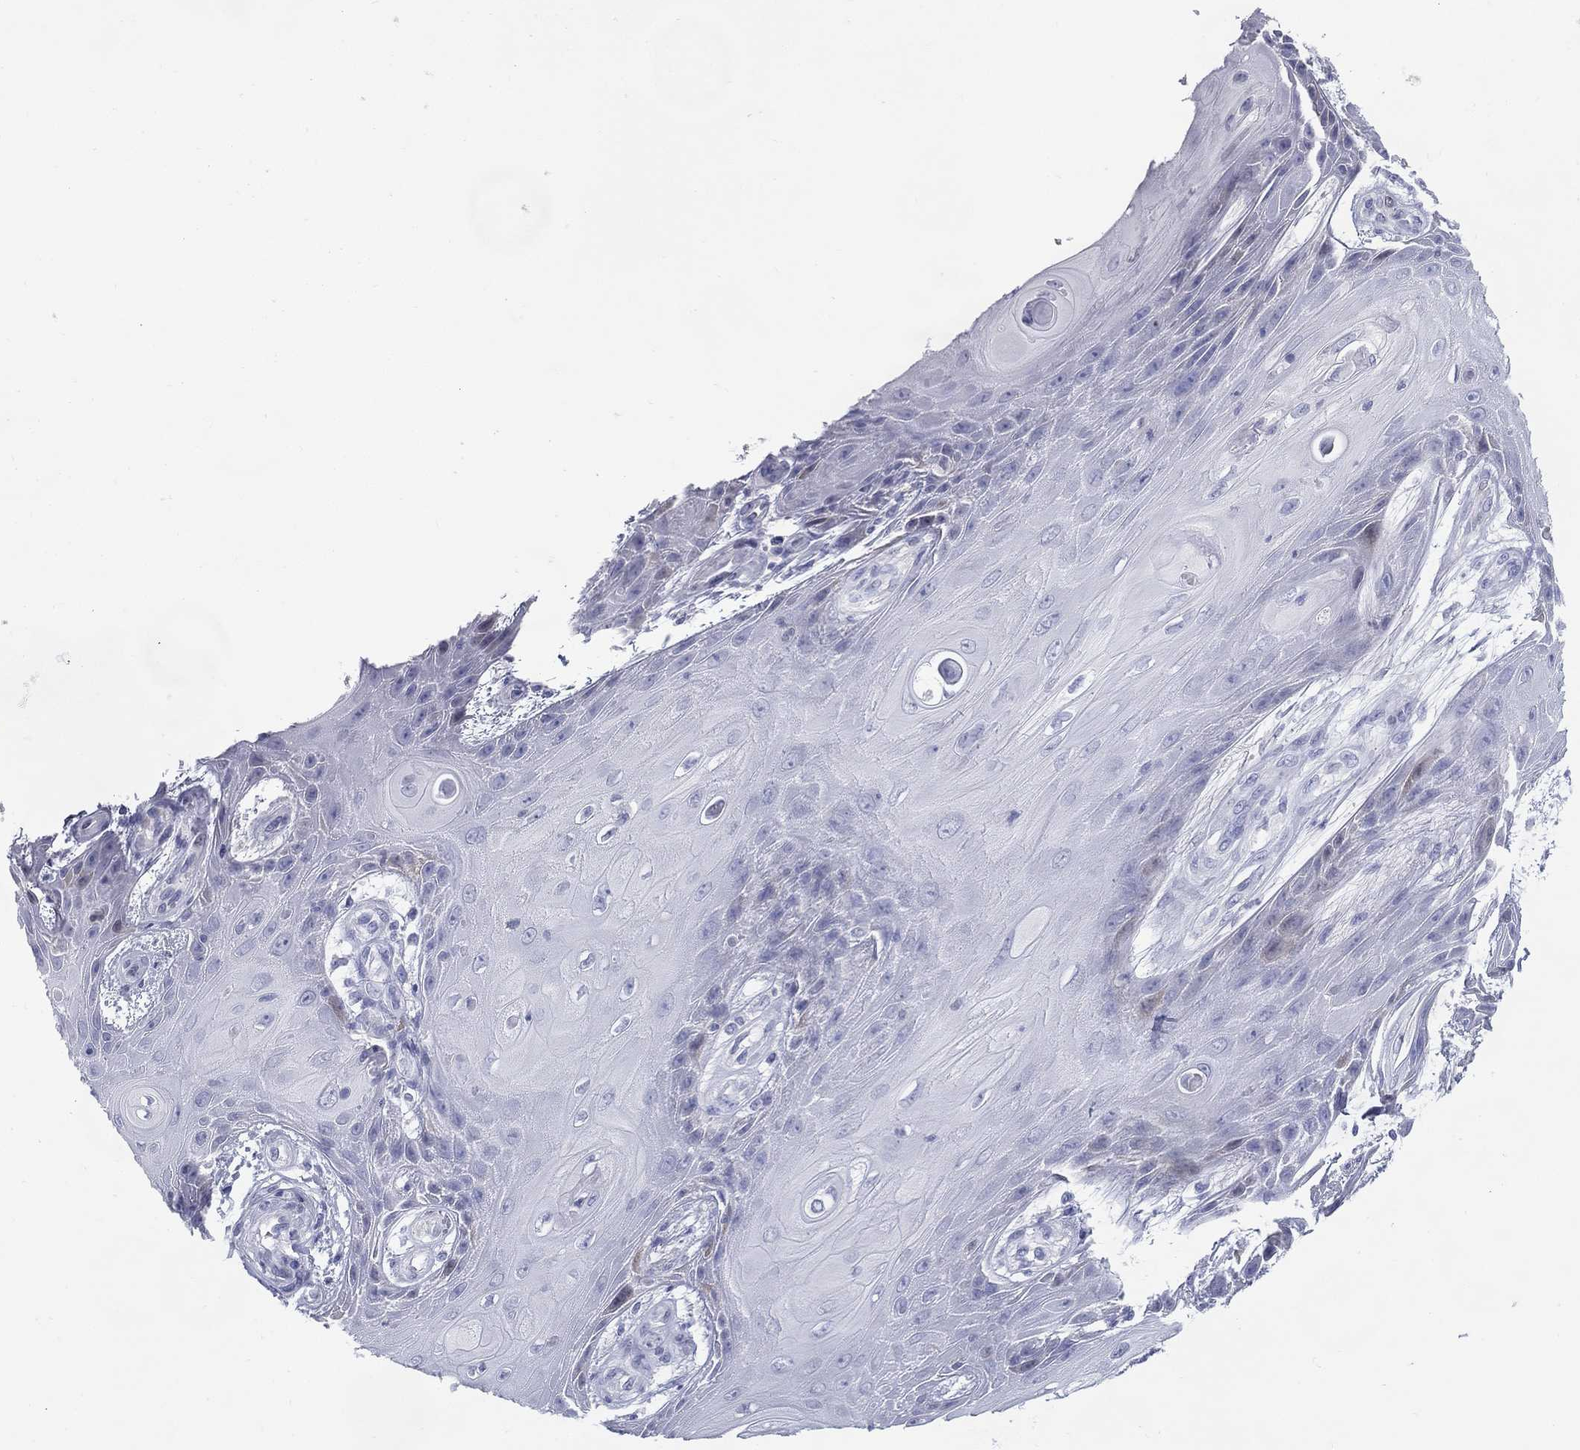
{"staining": {"intensity": "negative", "quantity": "none", "location": "none"}, "tissue": "skin cancer", "cell_type": "Tumor cells", "image_type": "cancer", "snomed": [{"axis": "morphology", "description": "Squamous cell carcinoma, NOS"}, {"axis": "topography", "description": "Skin"}], "caption": "DAB immunohistochemical staining of human skin squamous cell carcinoma shows no significant positivity in tumor cells.", "gene": "KIF2C", "patient": {"sex": "male", "age": 62}}